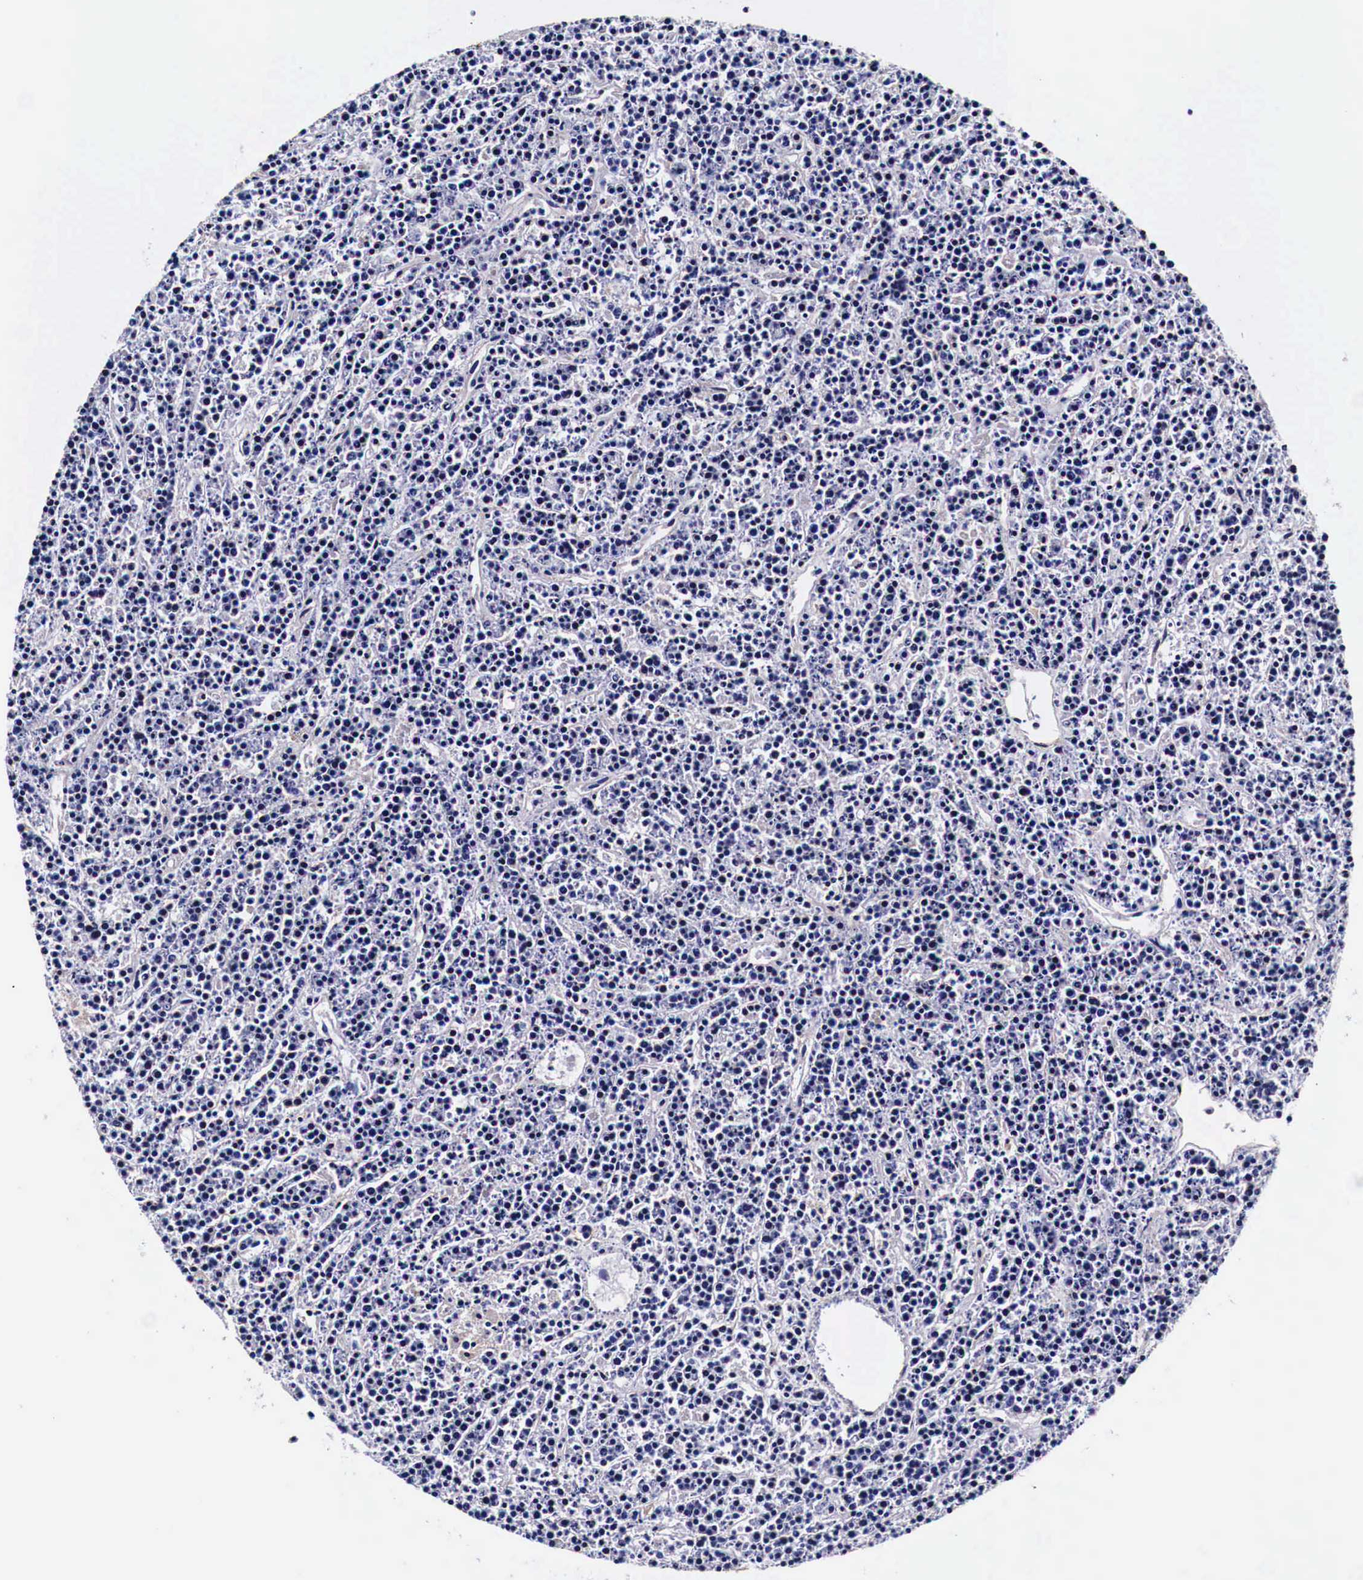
{"staining": {"intensity": "negative", "quantity": "none", "location": "none"}, "tissue": "lymphoma", "cell_type": "Tumor cells", "image_type": "cancer", "snomed": [{"axis": "morphology", "description": "Malignant lymphoma, non-Hodgkin's type, High grade"}, {"axis": "topography", "description": "Ovary"}], "caption": "Tumor cells are negative for protein expression in human malignant lymphoma, non-Hodgkin's type (high-grade).", "gene": "HSPB1", "patient": {"sex": "female", "age": 56}}